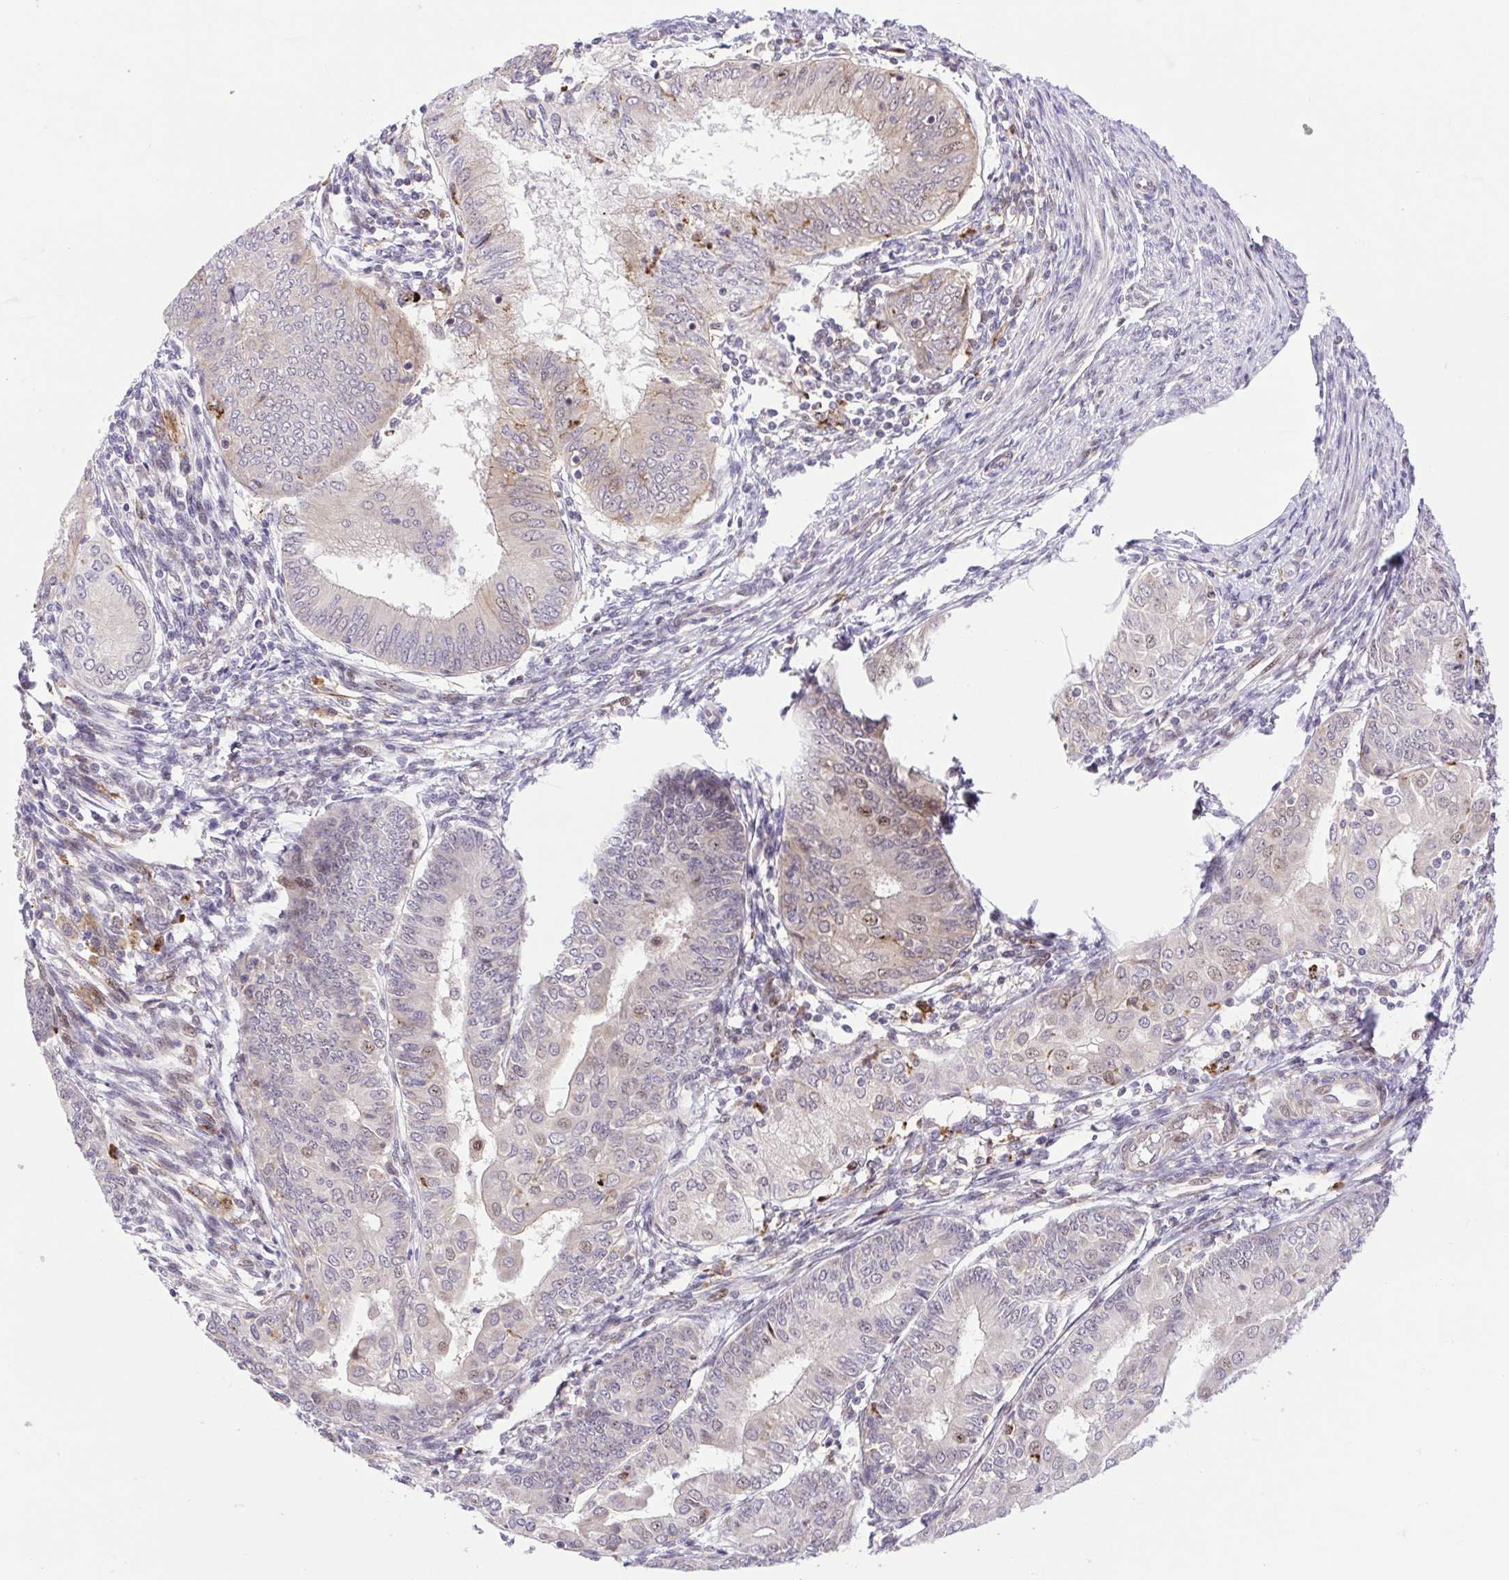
{"staining": {"intensity": "weak", "quantity": "<25%", "location": "nuclear"}, "tissue": "endometrial cancer", "cell_type": "Tumor cells", "image_type": "cancer", "snomed": [{"axis": "morphology", "description": "Adenocarcinoma, NOS"}, {"axis": "topography", "description": "Endometrium"}], "caption": "High power microscopy histopathology image of an IHC photomicrograph of adenocarcinoma (endometrial), revealing no significant positivity in tumor cells.", "gene": "ERG", "patient": {"sex": "female", "age": 68}}